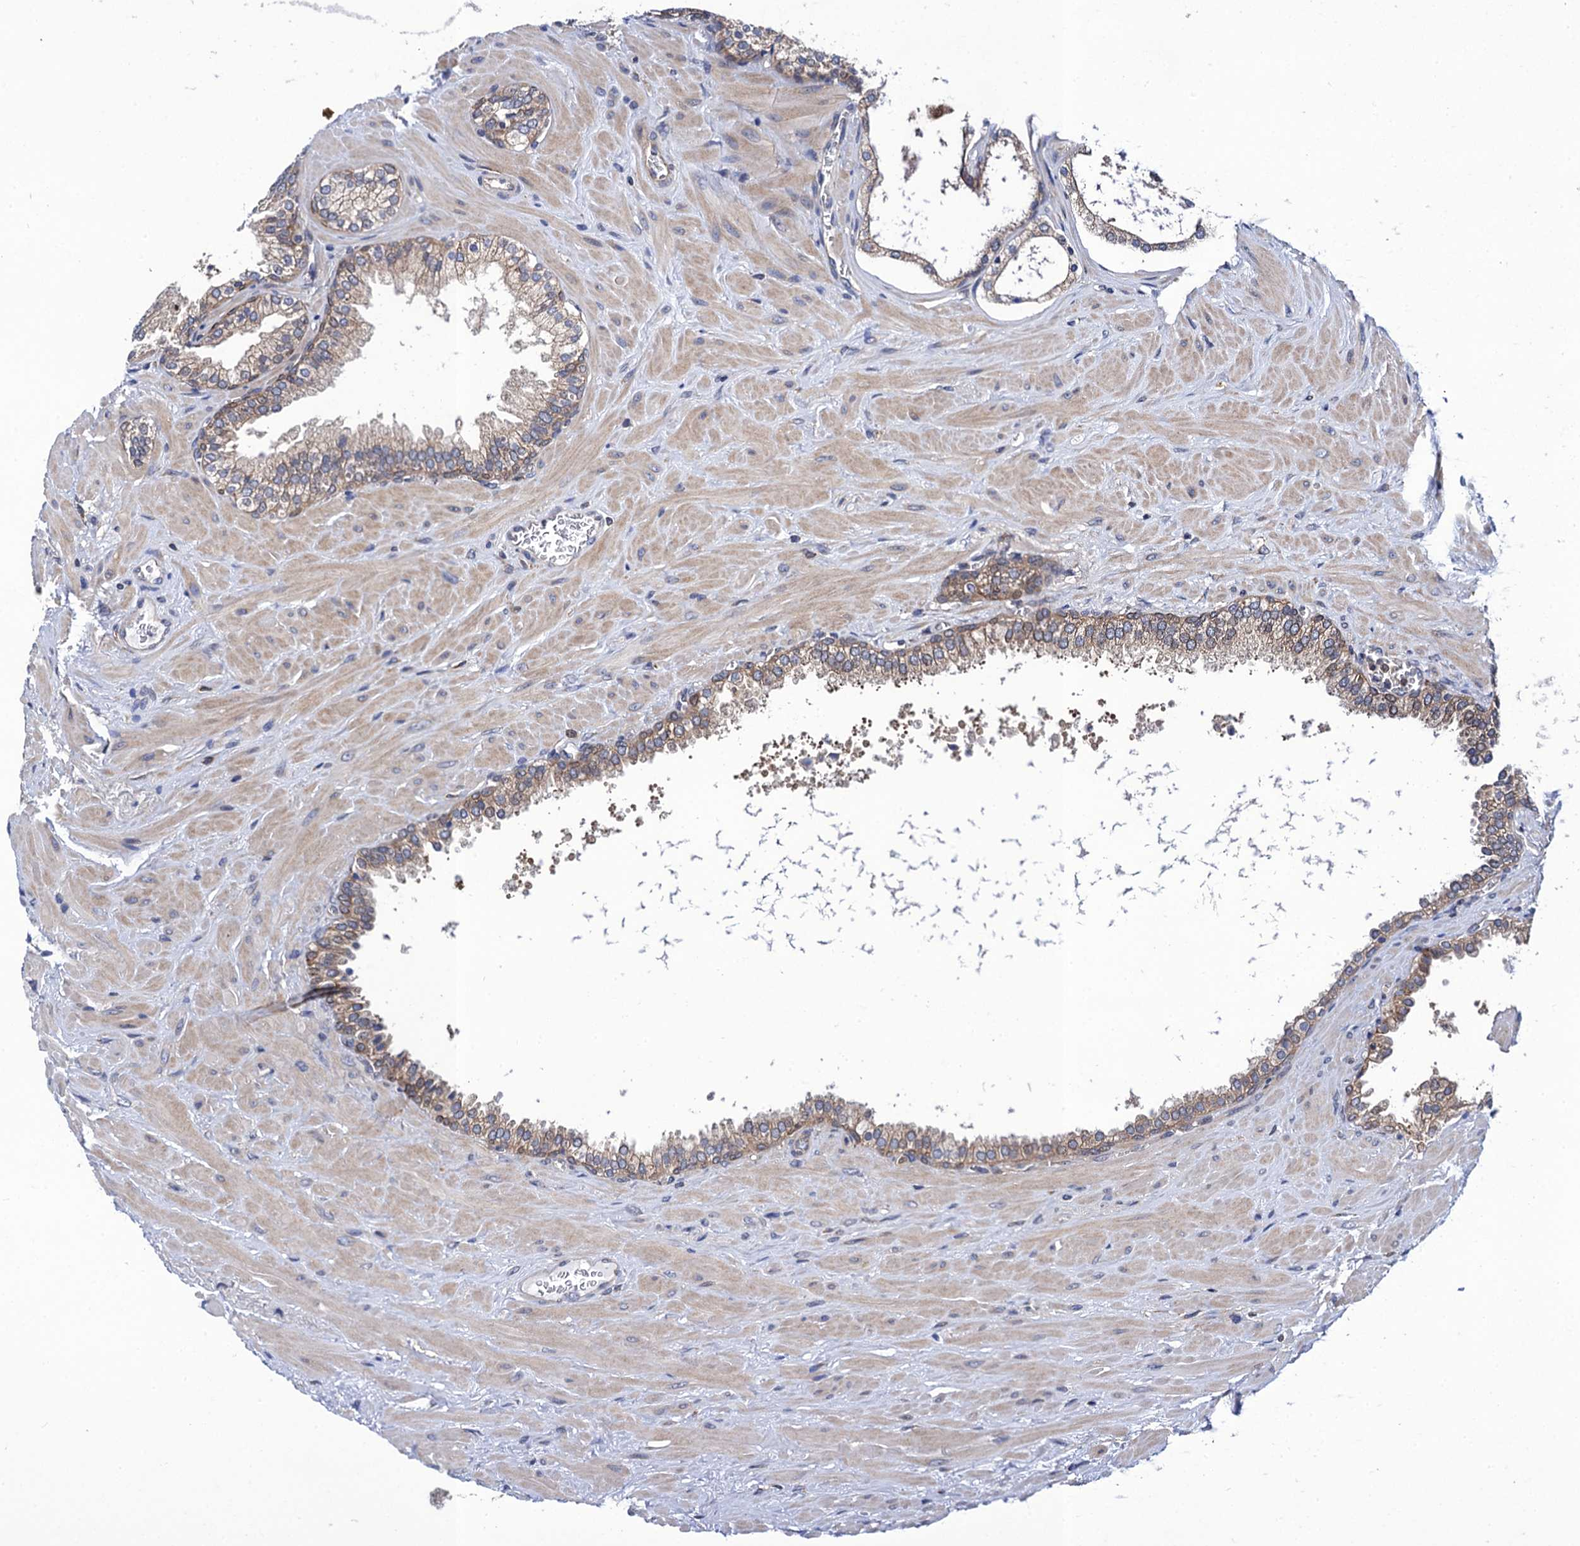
{"staining": {"intensity": "moderate", "quantity": ">75%", "location": "cytoplasmic/membranous"}, "tissue": "prostate cancer", "cell_type": "Tumor cells", "image_type": "cancer", "snomed": [{"axis": "morphology", "description": "Adenocarcinoma, High grade"}, {"axis": "topography", "description": "Prostate"}], "caption": "Moderate cytoplasmic/membranous protein staining is appreciated in approximately >75% of tumor cells in prostate adenocarcinoma (high-grade).", "gene": "PGLS", "patient": {"sex": "male", "age": 64}}